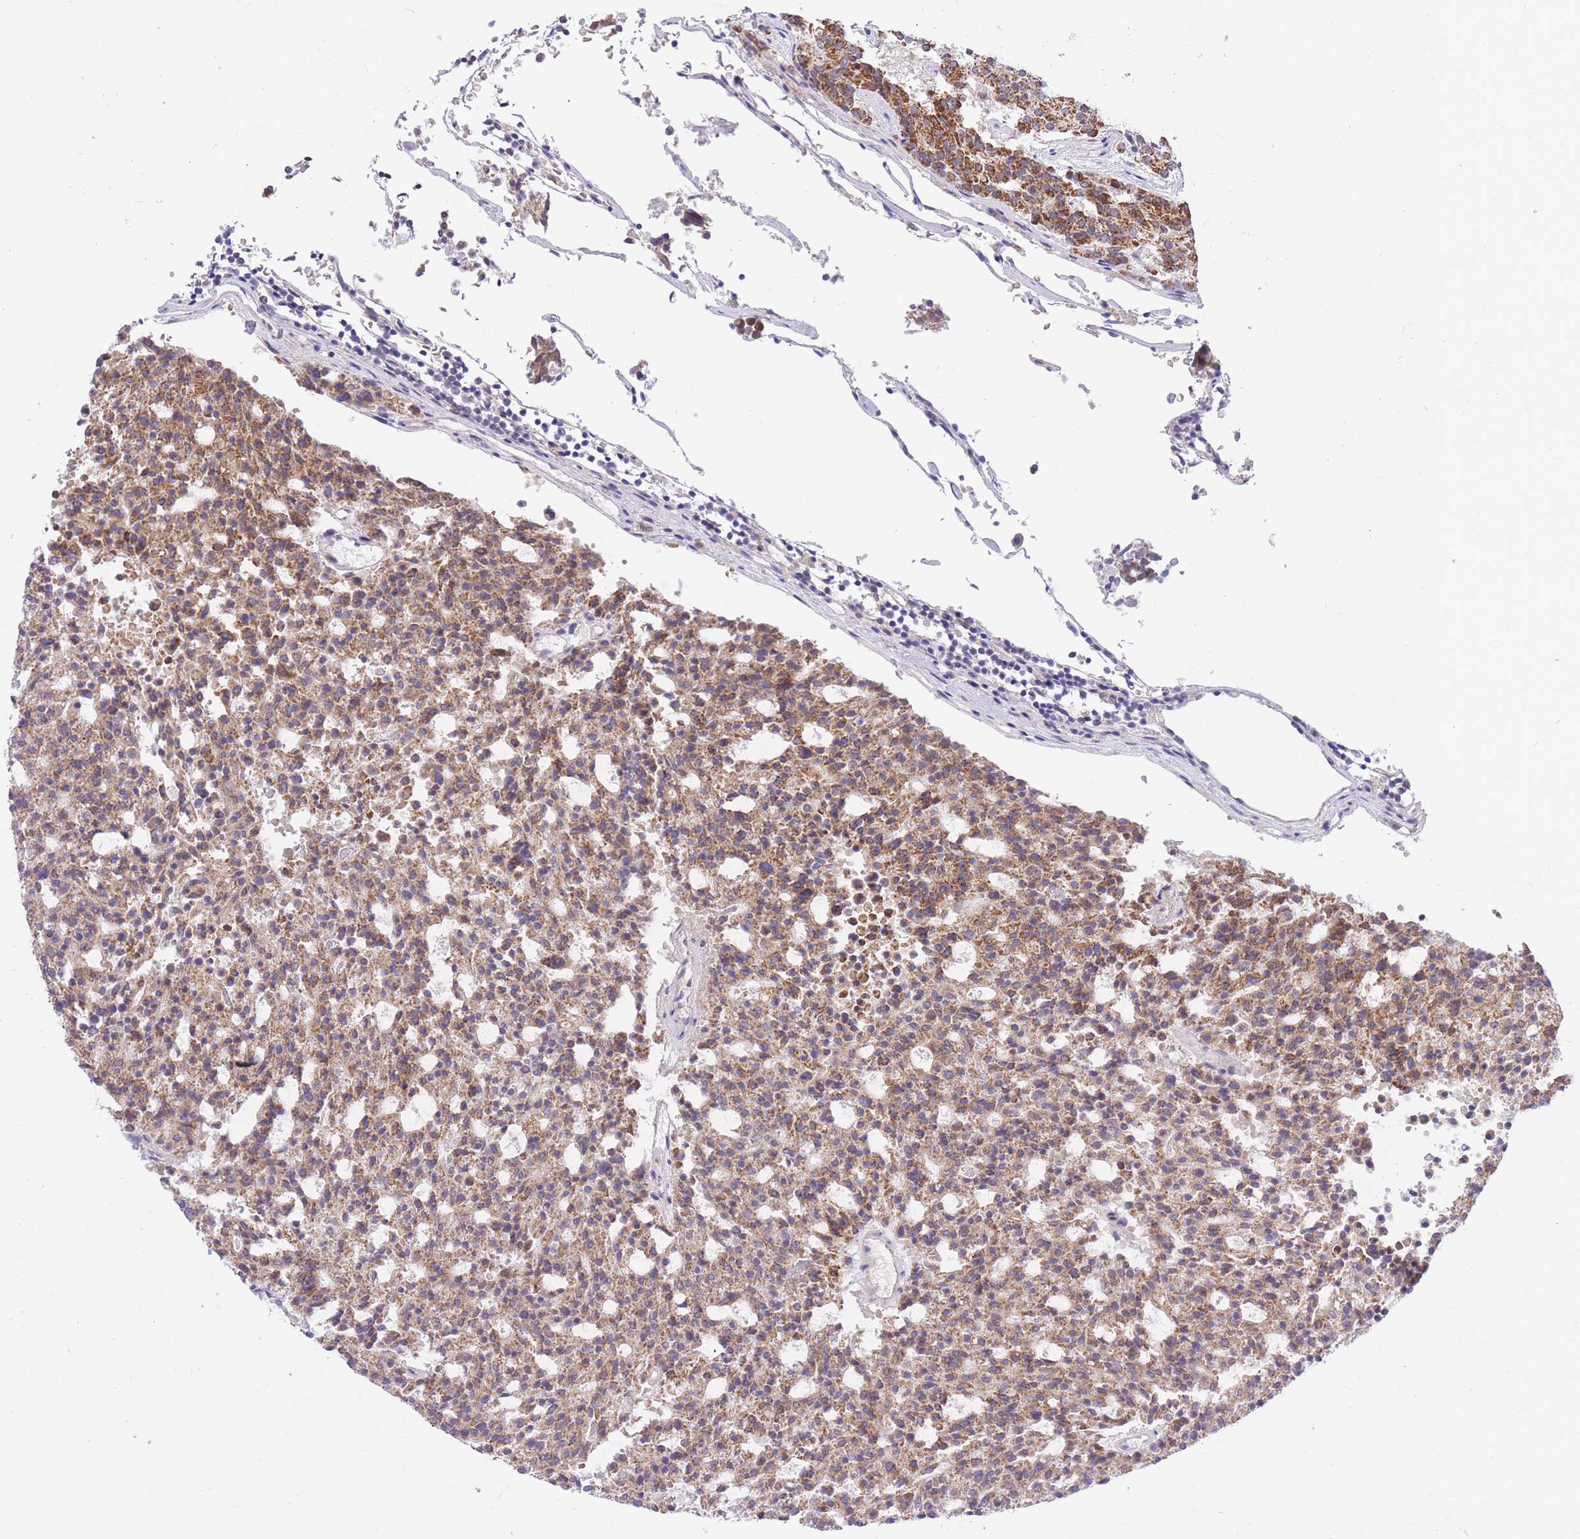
{"staining": {"intensity": "moderate", "quantity": ">75%", "location": "cytoplasmic/membranous"}, "tissue": "carcinoid", "cell_type": "Tumor cells", "image_type": "cancer", "snomed": [{"axis": "morphology", "description": "Carcinoid, malignant, NOS"}, {"axis": "topography", "description": "Pancreas"}], "caption": "A photomicrograph showing moderate cytoplasmic/membranous staining in approximately >75% of tumor cells in carcinoid (malignant), as visualized by brown immunohistochemical staining.", "gene": "MINDY2", "patient": {"sex": "female", "age": 54}}